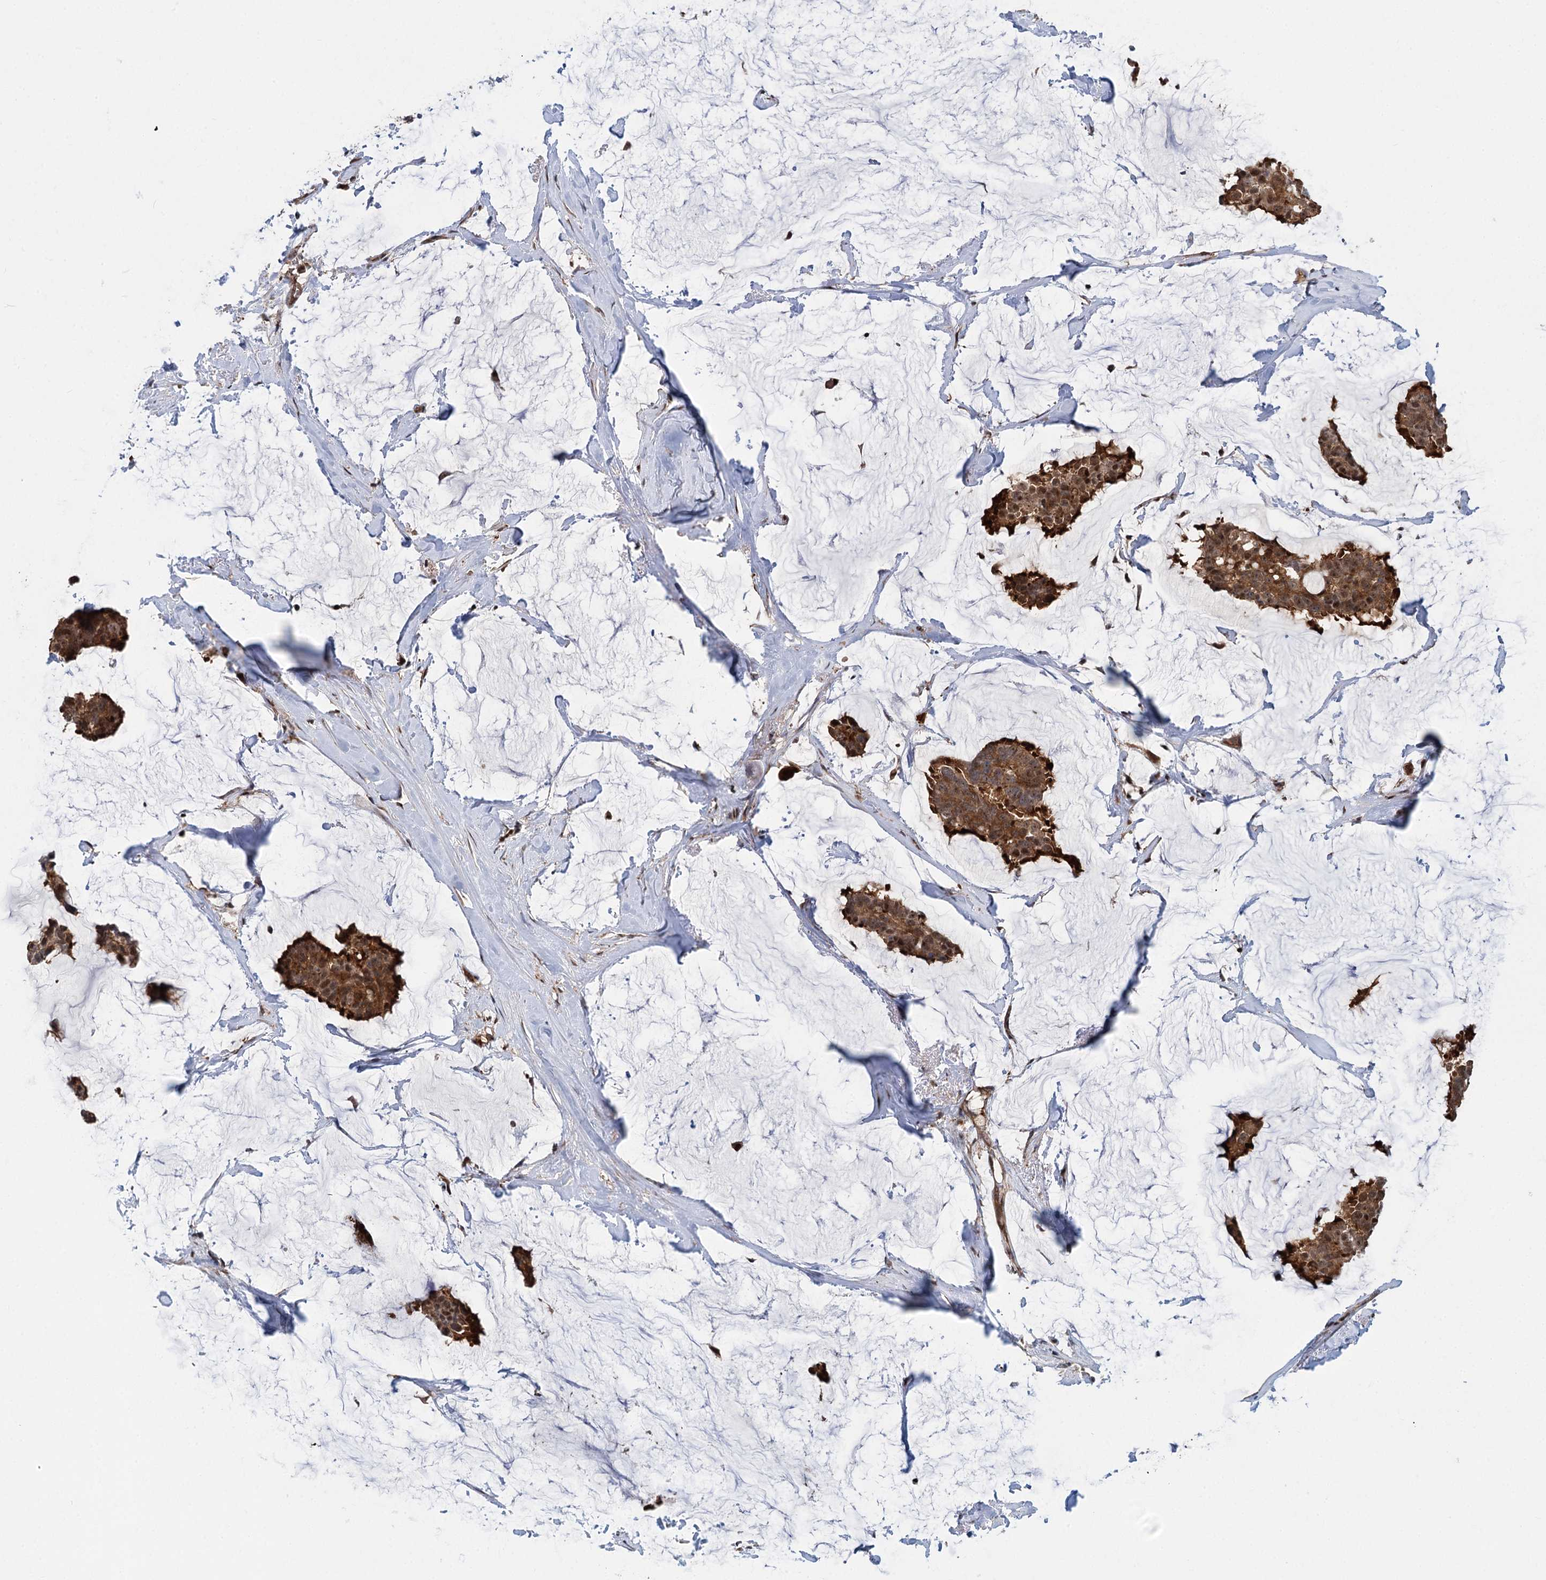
{"staining": {"intensity": "moderate", "quantity": ">75%", "location": "cytoplasmic/membranous,nuclear"}, "tissue": "breast cancer", "cell_type": "Tumor cells", "image_type": "cancer", "snomed": [{"axis": "morphology", "description": "Duct carcinoma"}, {"axis": "topography", "description": "Breast"}], "caption": "The photomicrograph reveals staining of breast infiltrating ductal carcinoma, revealing moderate cytoplasmic/membranous and nuclear protein expression (brown color) within tumor cells.", "gene": "GPBP1", "patient": {"sex": "female", "age": 93}}